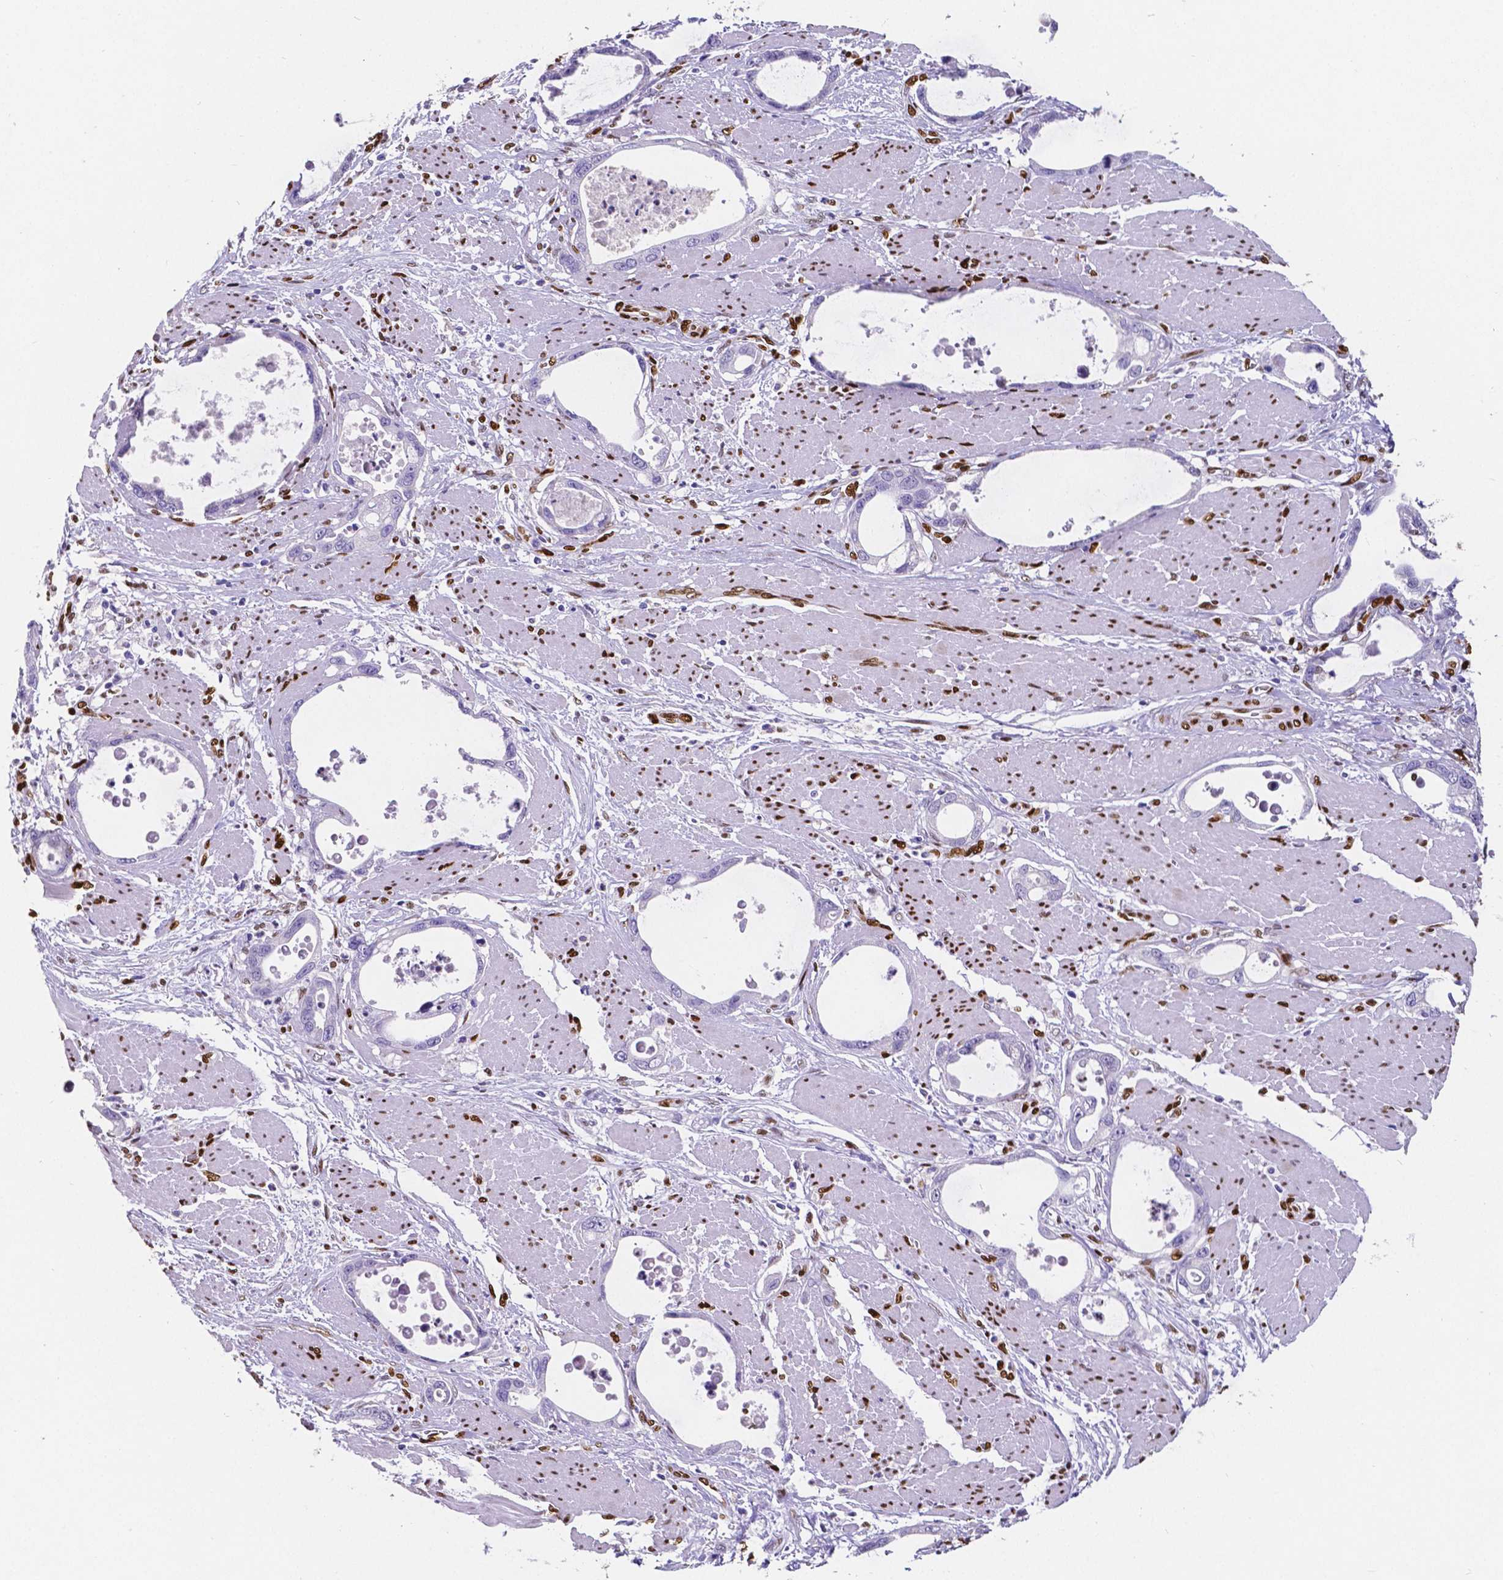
{"staining": {"intensity": "negative", "quantity": "none", "location": "none"}, "tissue": "stomach cancer", "cell_type": "Tumor cells", "image_type": "cancer", "snomed": [{"axis": "morphology", "description": "Adenocarcinoma, NOS"}, {"axis": "topography", "description": "Stomach, upper"}], "caption": "This is an immunohistochemistry histopathology image of human stomach cancer (adenocarcinoma). There is no staining in tumor cells.", "gene": "MEF2C", "patient": {"sex": "male", "age": 74}}